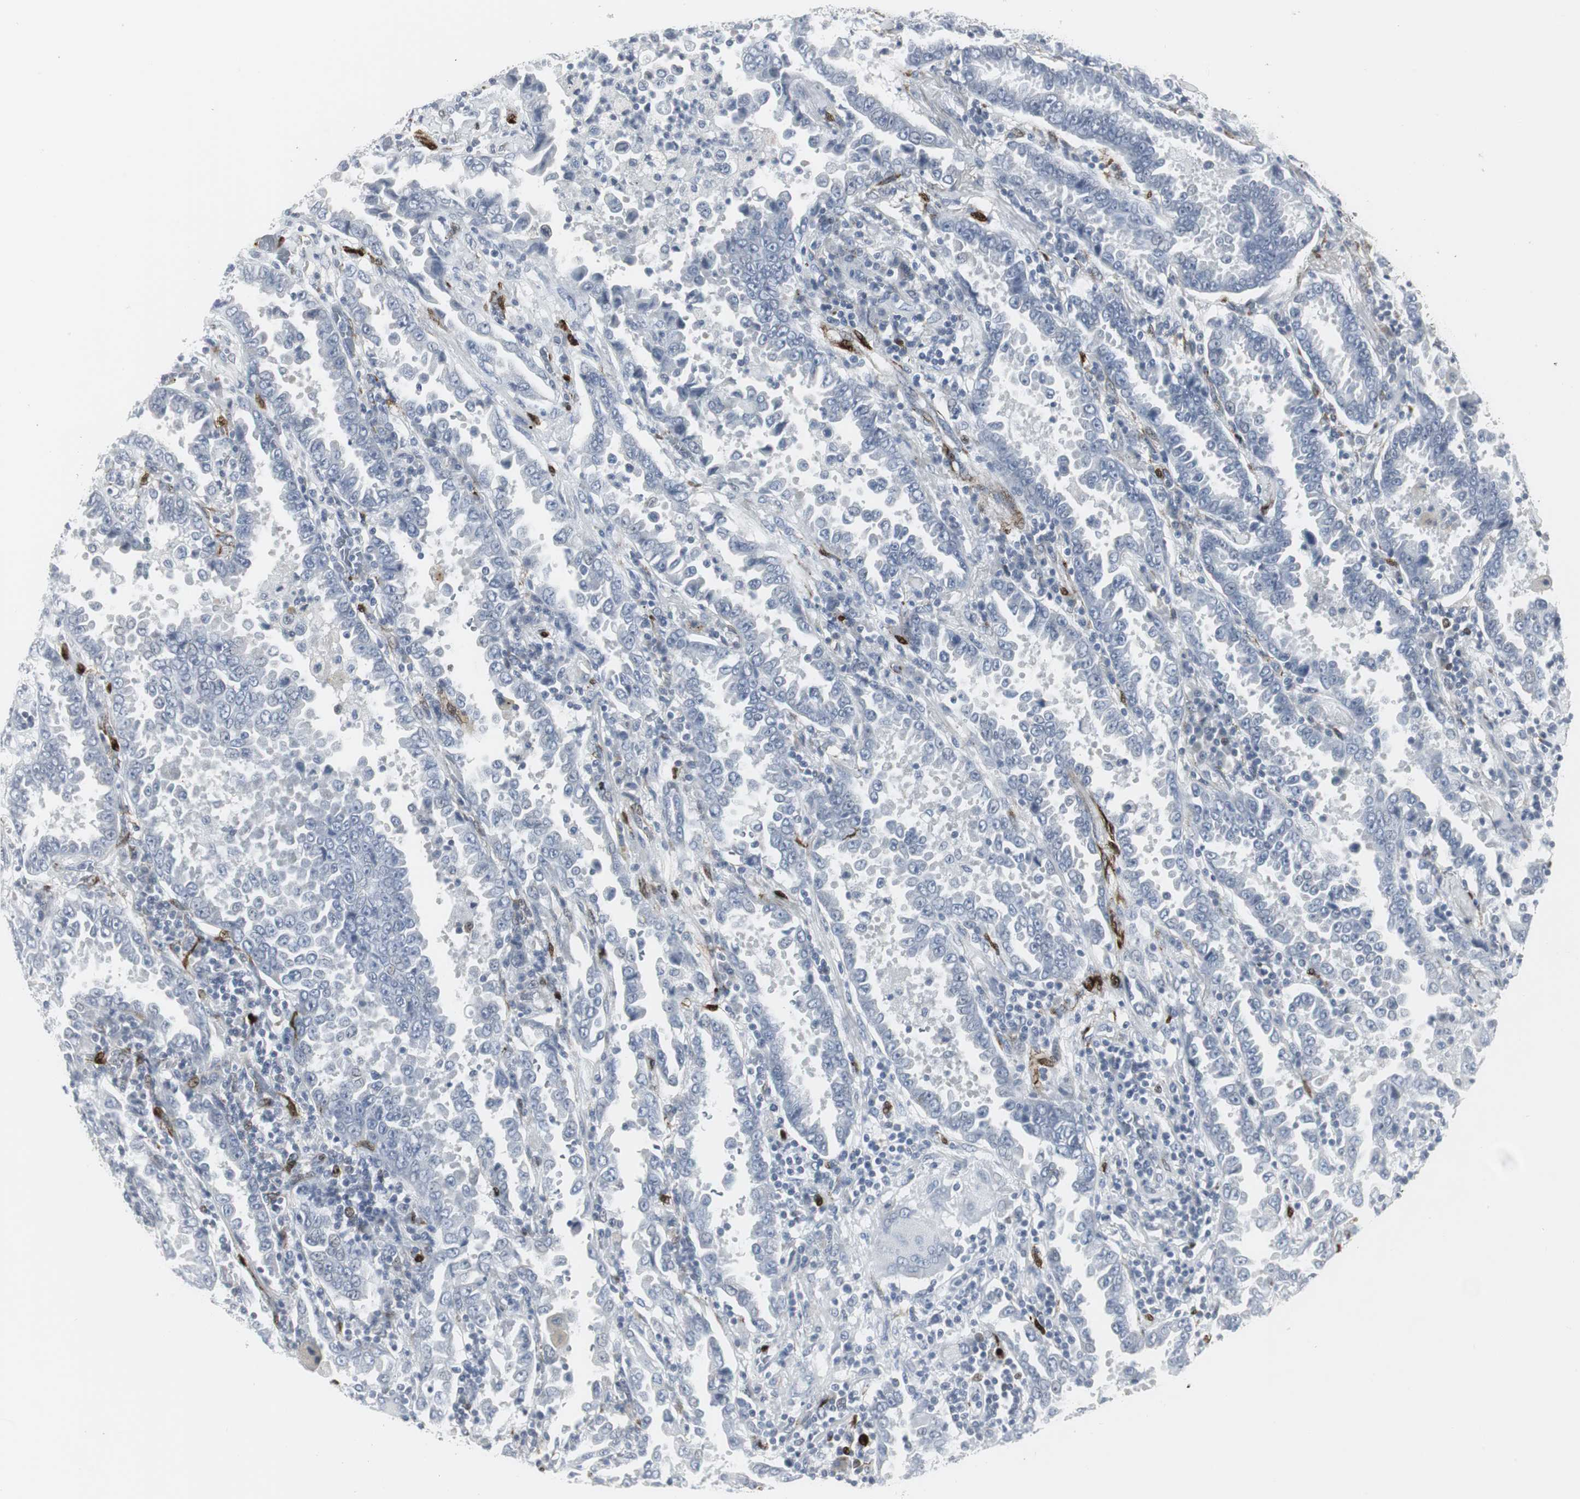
{"staining": {"intensity": "negative", "quantity": "none", "location": "none"}, "tissue": "lung cancer", "cell_type": "Tumor cells", "image_type": "cancer", "snomed": [{"axis": "morphology", "description": "Normal tissue, NOS"}, {"axis": "morphology", "description": "Inflammation, NOS"}, {"axis": "morphology", "description": "Adenocarcinoma, NOS"}, {"axis": "topography", "description": "Lung"}], "caption": "Human adenocarcinoma (lung) stained for a protein using IHC demonstrates no staining in tumor cells.", "gene": "PPP1R14A", "patient": {"sex": "female", "age": 64}}